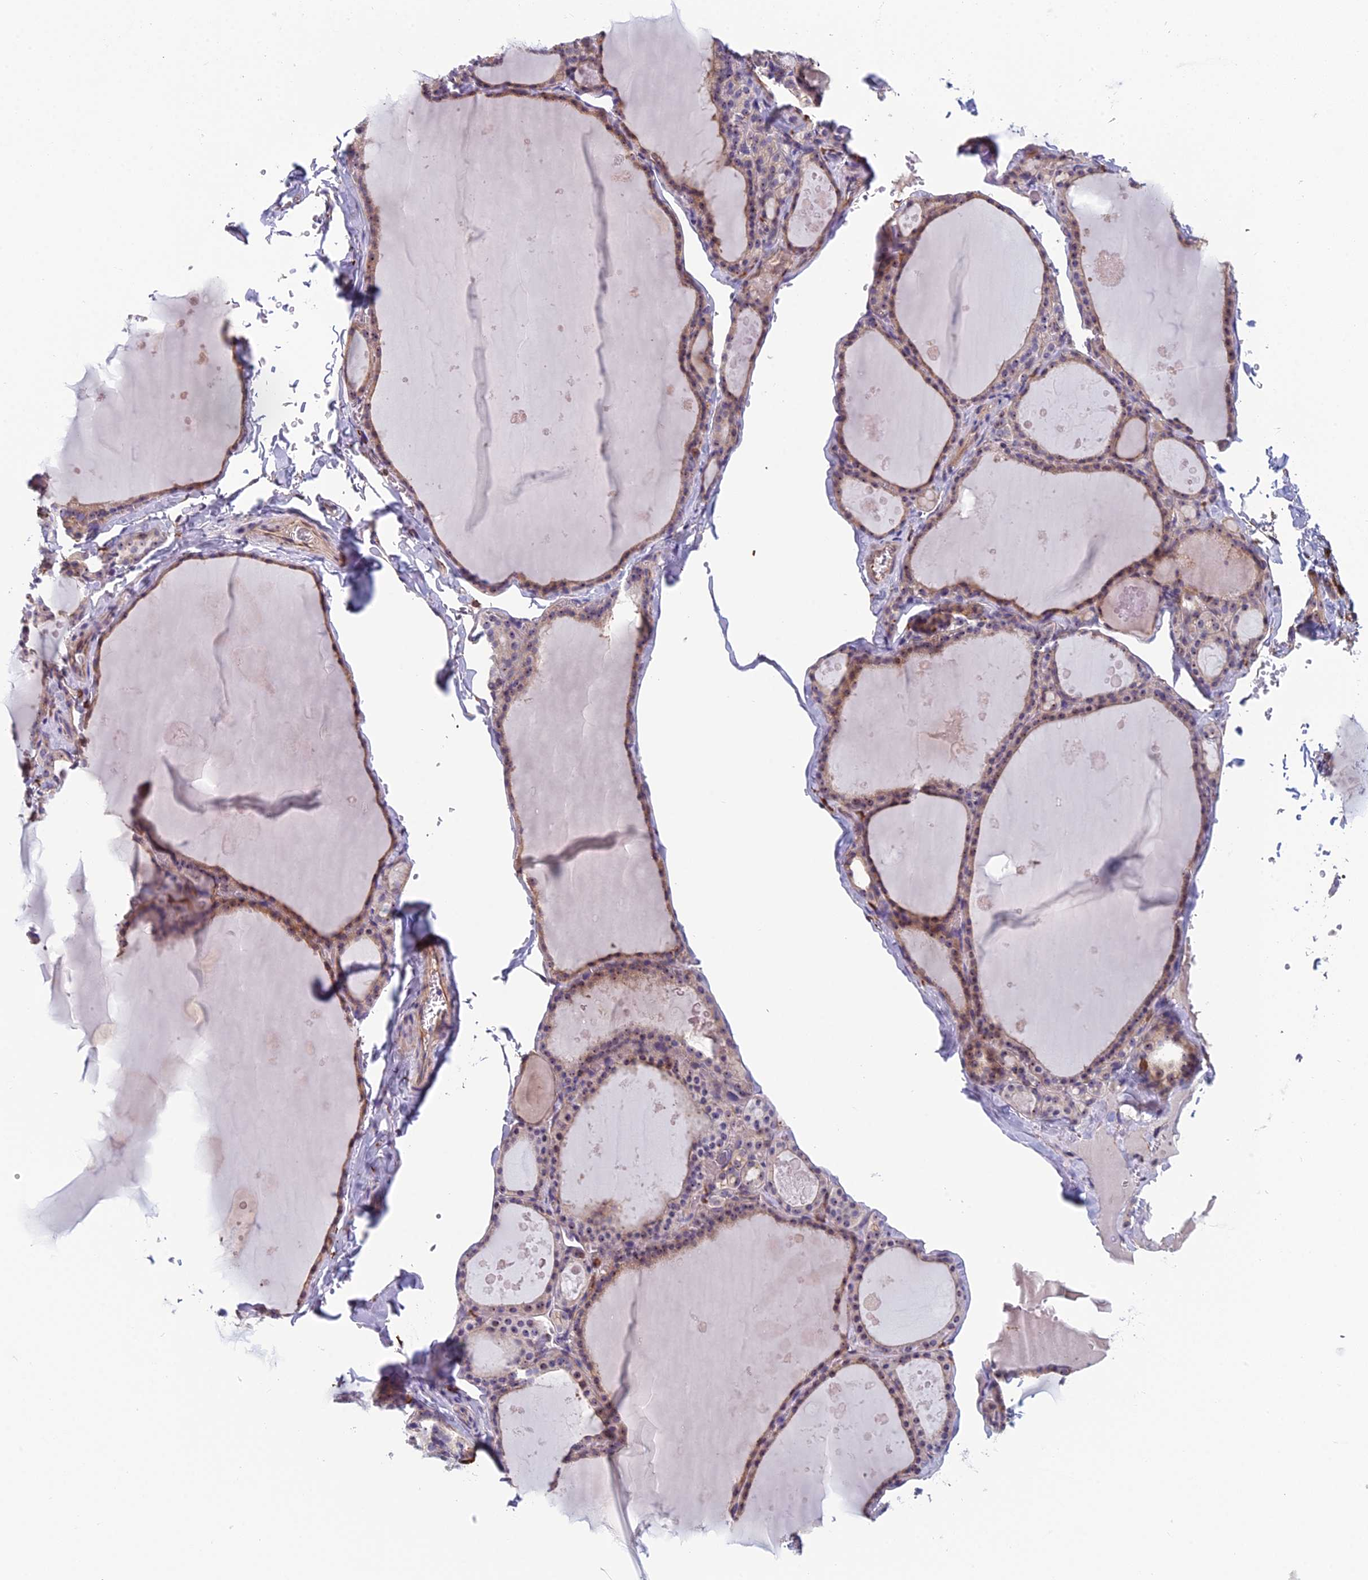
{"staining": {"intensity": "weak", "quantity": "25%-75%", "location": "cytoplasmic/membranous,nuclear"}, "tissue": "thyroid gland", "cell_type": "Glandular cells", "image_type": "normal", "snomed": [{"axis": "morphology", "description": "Normal tissue, NOS"}, {"axis": "topography", "description": "Thyroid gland"}], "caption": "IHC micrograph of normal thyroid gland stained for a protein (brown), which exhibits low levels of weak cytoplasmic/membranous,nuclear staining in about 25%-75% of glandular cells.", "gene": "NOC2L", "patient": {"sex": "male", "age": 56}}